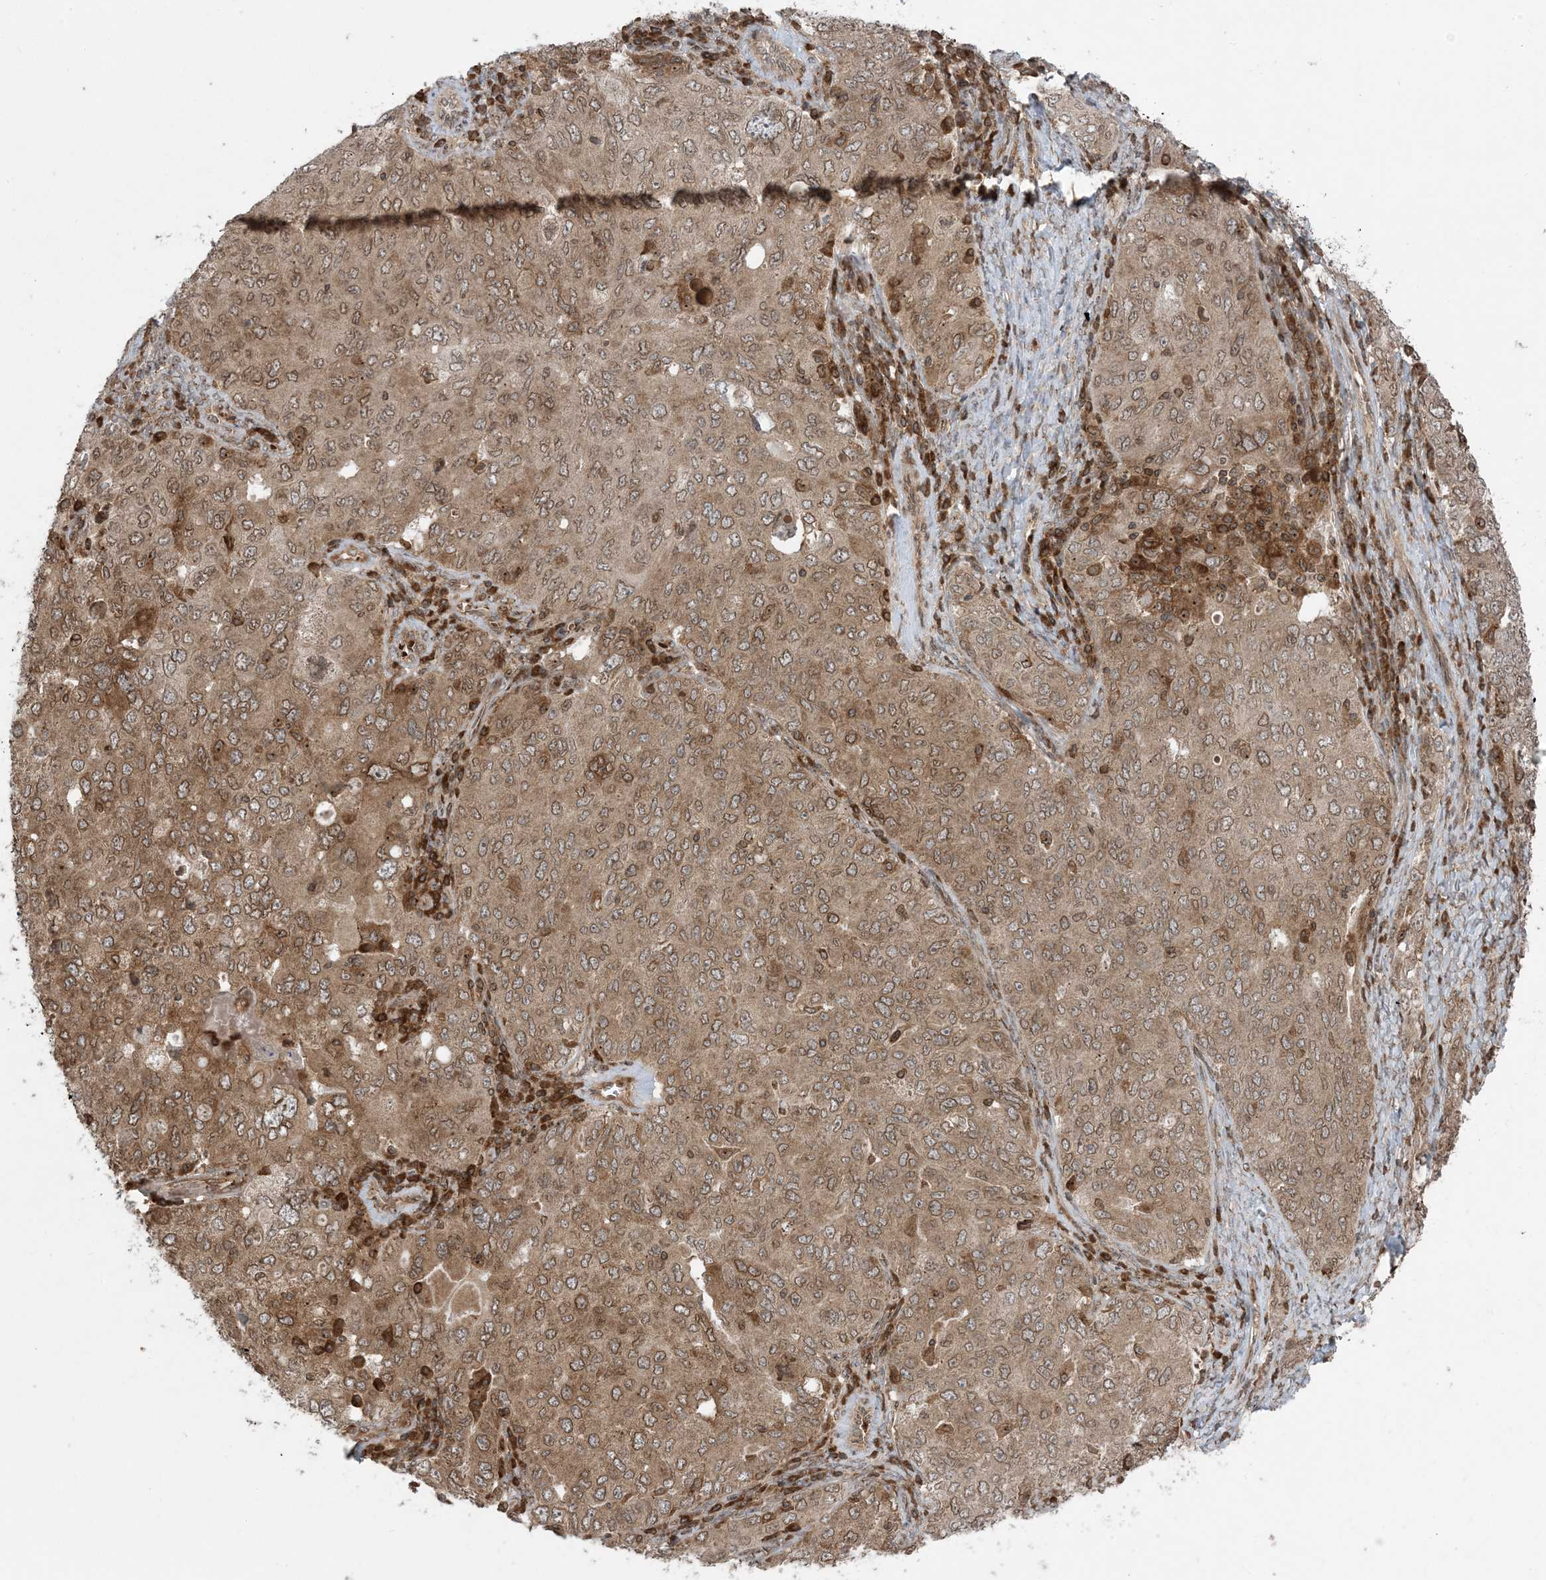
{"staining": {"intensity": "moderate", "quantity": ">75%", "location": "cytoplasmic/membranous"}, "tissue": "ovarian cancer", "cell_type": "Tumor cells", "image_type": "cancer", "snomed": [{"axis": "morphology", "description": "Carcinoma, endometroid"}, {"axis": "topography", "description": "Ovary"}], "caption": "A medium amount of moderate cytoplasmic/membranous positivity is present in approximately >75% of tumor cells in ovarian endometroid carcinoma tissue.", "gene": "DDX19B", "patient": {"sex": "female", "age": 62}}